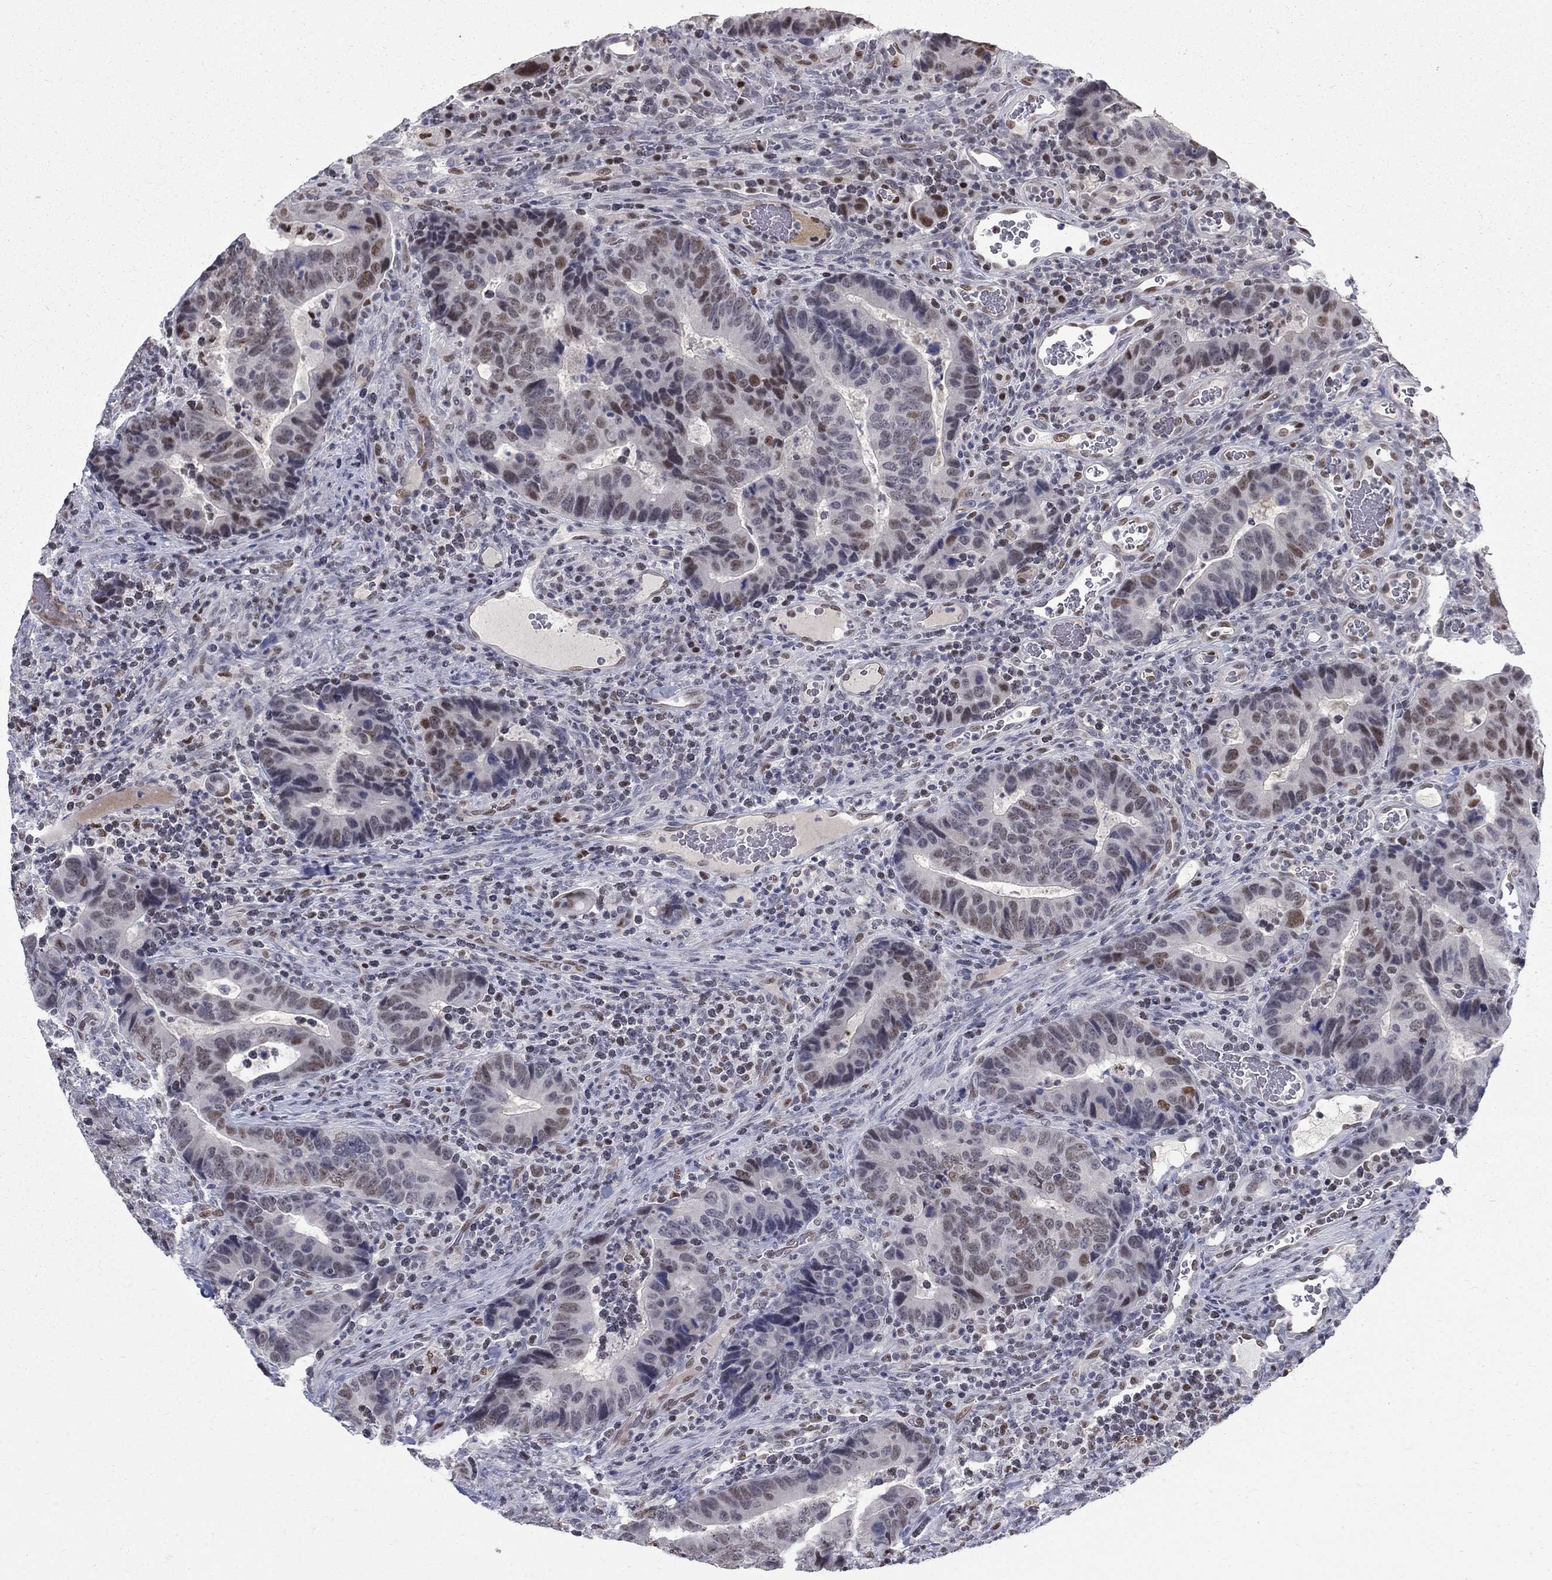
{"staining": {"intensity": "moderate", "quantity": "<25%", "location": "nuclear"}, "tissue": "colorectal cancer", "cell_type": "Tumor cells", "image_type": "cancer", "snomed": [{"axis": "morphology", "description": "Adenocarcinoma, NOS"}, {"axis": "topography", "description": "Colon"}], "caption": "Tumor cells demonstrate moderate nuclear staining in approximately <25% of cells in colorectal adenocarcinoma.", "gene": "GCFC2", "patient": {"sex": "female", "age": 56}}